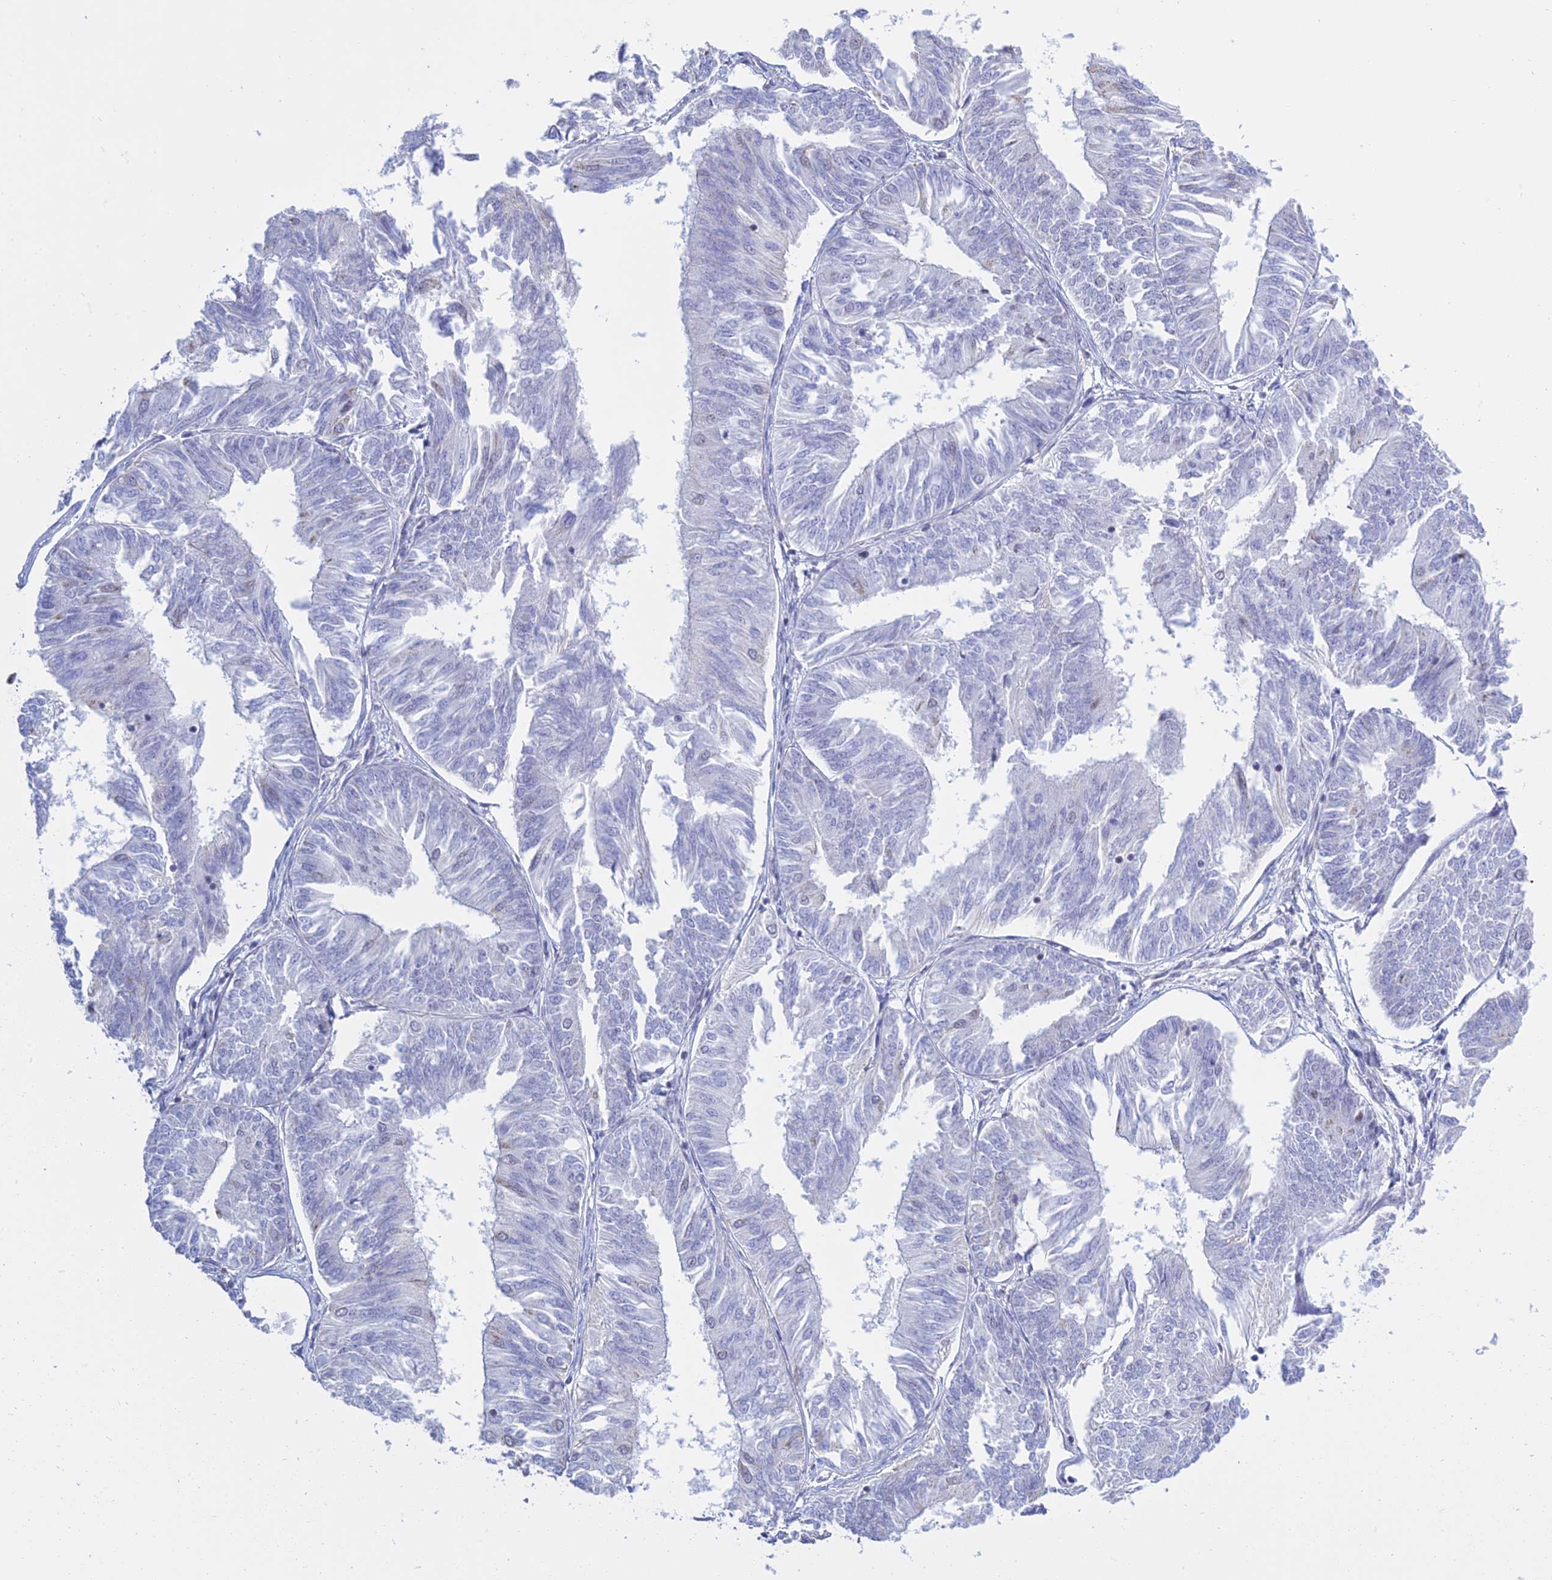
{"staining": {"intensity": "negative", "quantity": "none", "location": "none"}, "tissue": "endometrial cancer", "cell_type": "Tumor cells", "image_type": "cancer", "snomed": [{"axis": "morphology", "description": "Adenocarcinoma, NOS"}, {"axis": "topography", "description": "Endometrium"}], "caption": "A histopathology image of human endometrial adenocarcinoma is negative for staining in tumor cells.", "gene": "KLF14", "patient": {"sex": "female", "age": 58}}